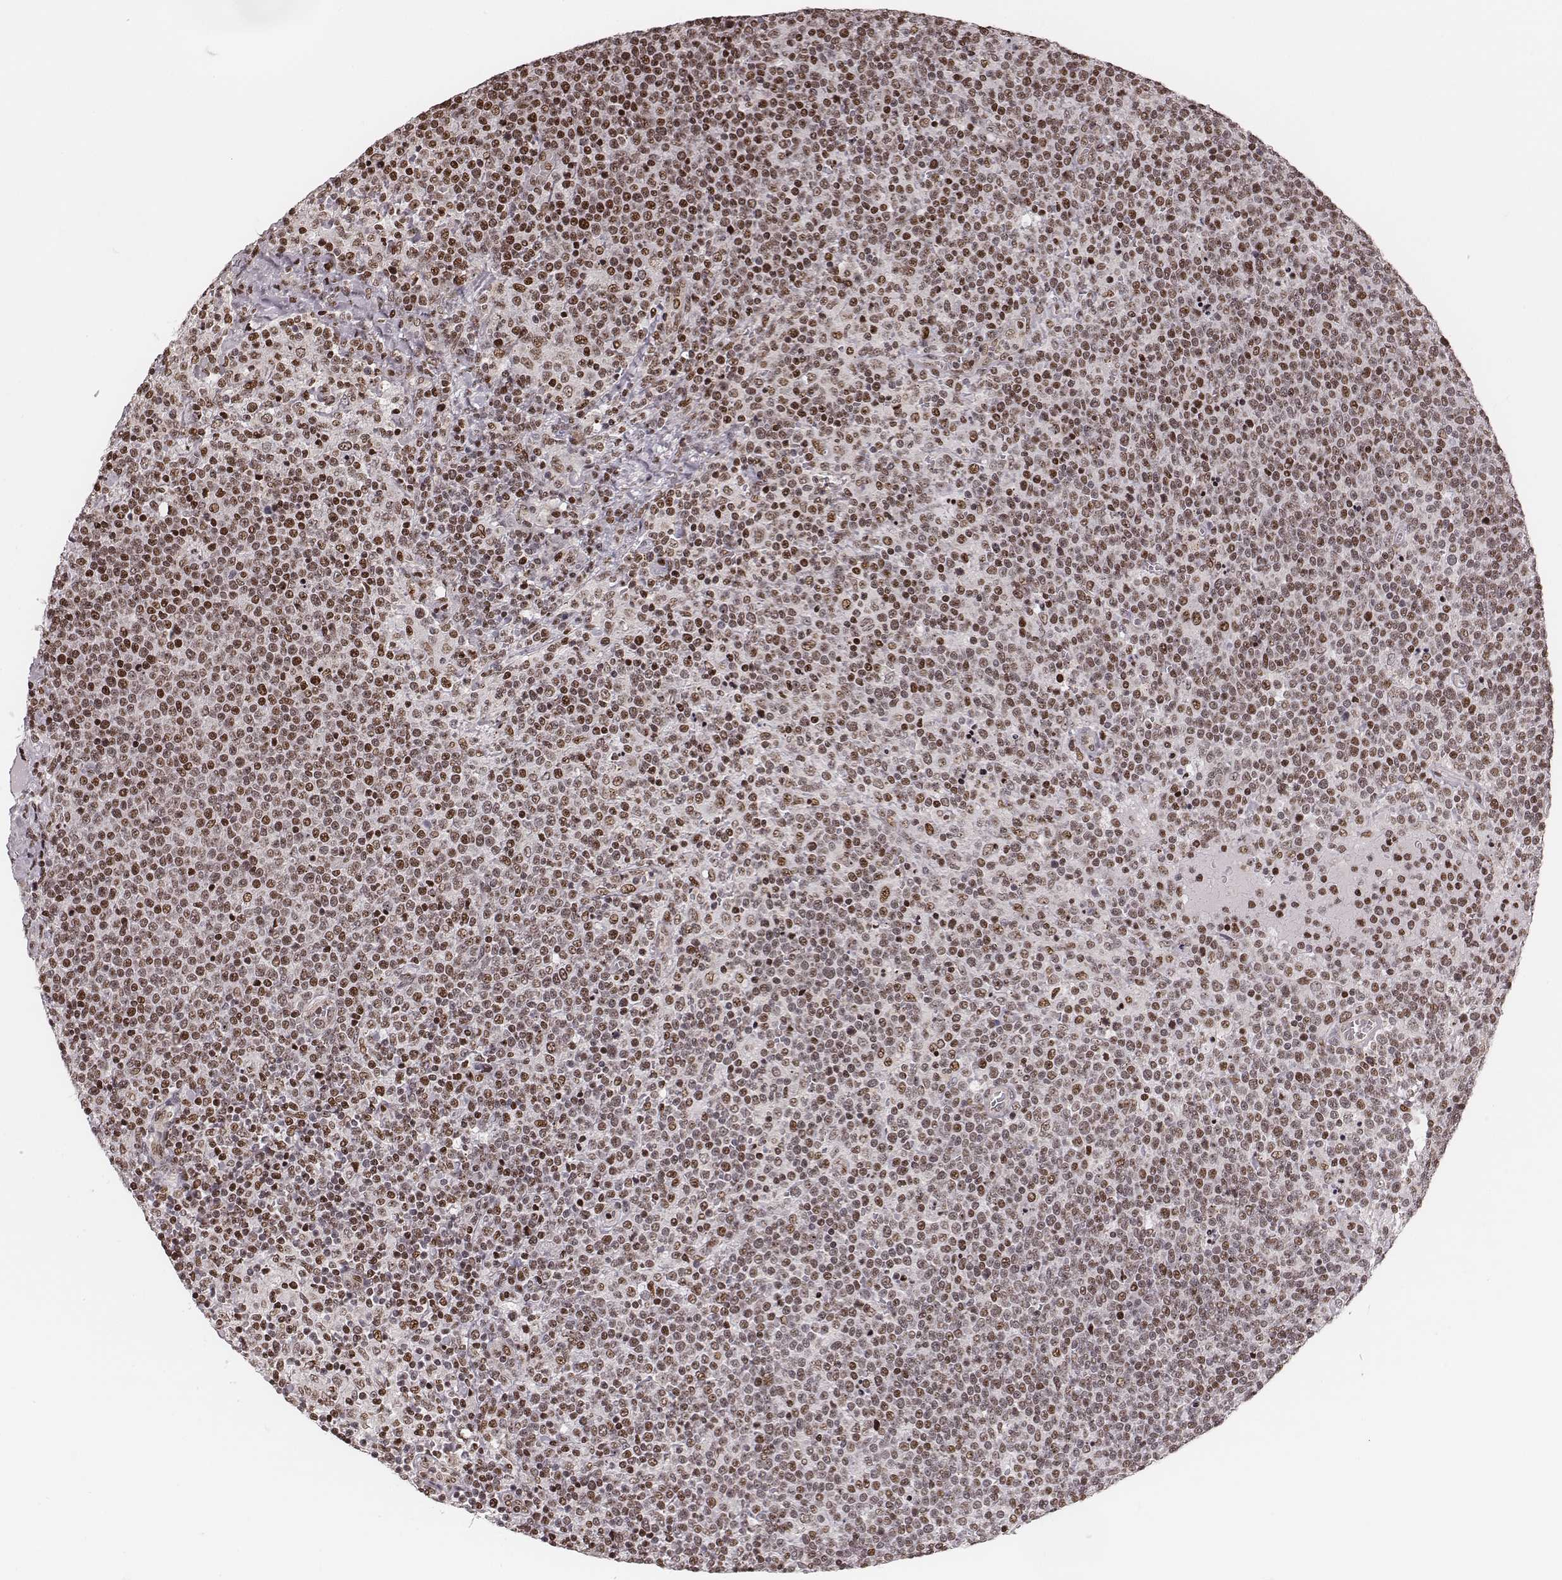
{"staining": {"intensity": "moderate", "quantity": "25%-75%", "location": "nuclear"}, "tissue": "lymphoma", "cell_type": "Tumor cells", "image_type": "cancer", "snomed": [{"axis": "morphology", "description": "Malignant lymphoma, non-Hodgkin's type, High grade"}, {"axis": "topography", "description": "Lymph node"}], "caption": "High-grade malignant lymphoma, non-Hodgkin's type stained with a protein marker reveals moderate staining in tumor cells.", "gene": "VRK3", "patient": {"sex": "male", "age": 61}}